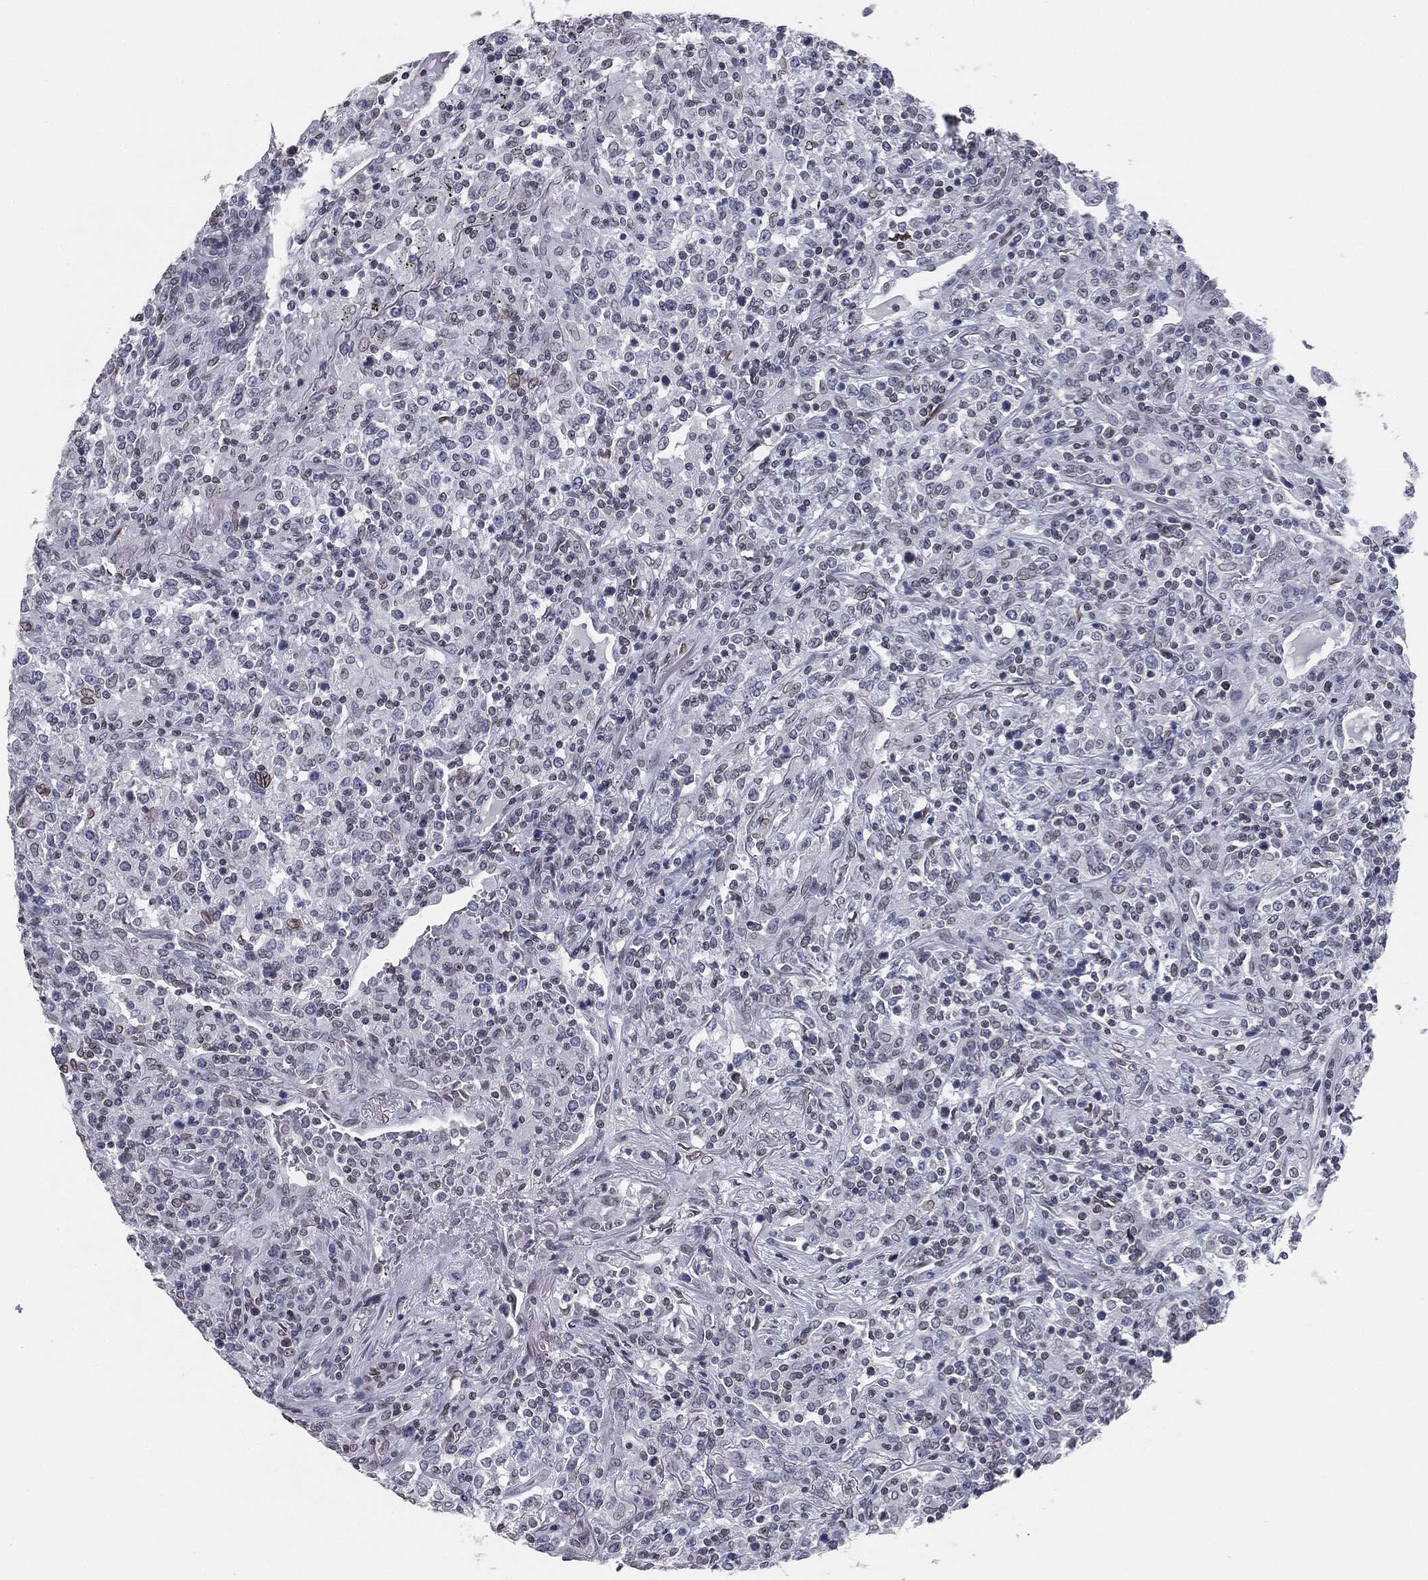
{"staining": {"intensity": "negative", "quantity": "none", "location": "none"}, "tissue": "lymphoma", "cell_type": "Tumor cells", "image_type": "cancer", "snomed": [{"axis": "morphology", "description": "Malignant lymphoma, non-Hodgkin's type, High grade"}, {"axis": "topography", "description": "Lung"}], "caption": "Immunohistochemistry (IHC) micrograph of human lymphoma stained for a protein (brown), which demonstrates no expression in tumor cells.", "gene": "ALDOB", "patient": {"sex": "male", "age": 79}}